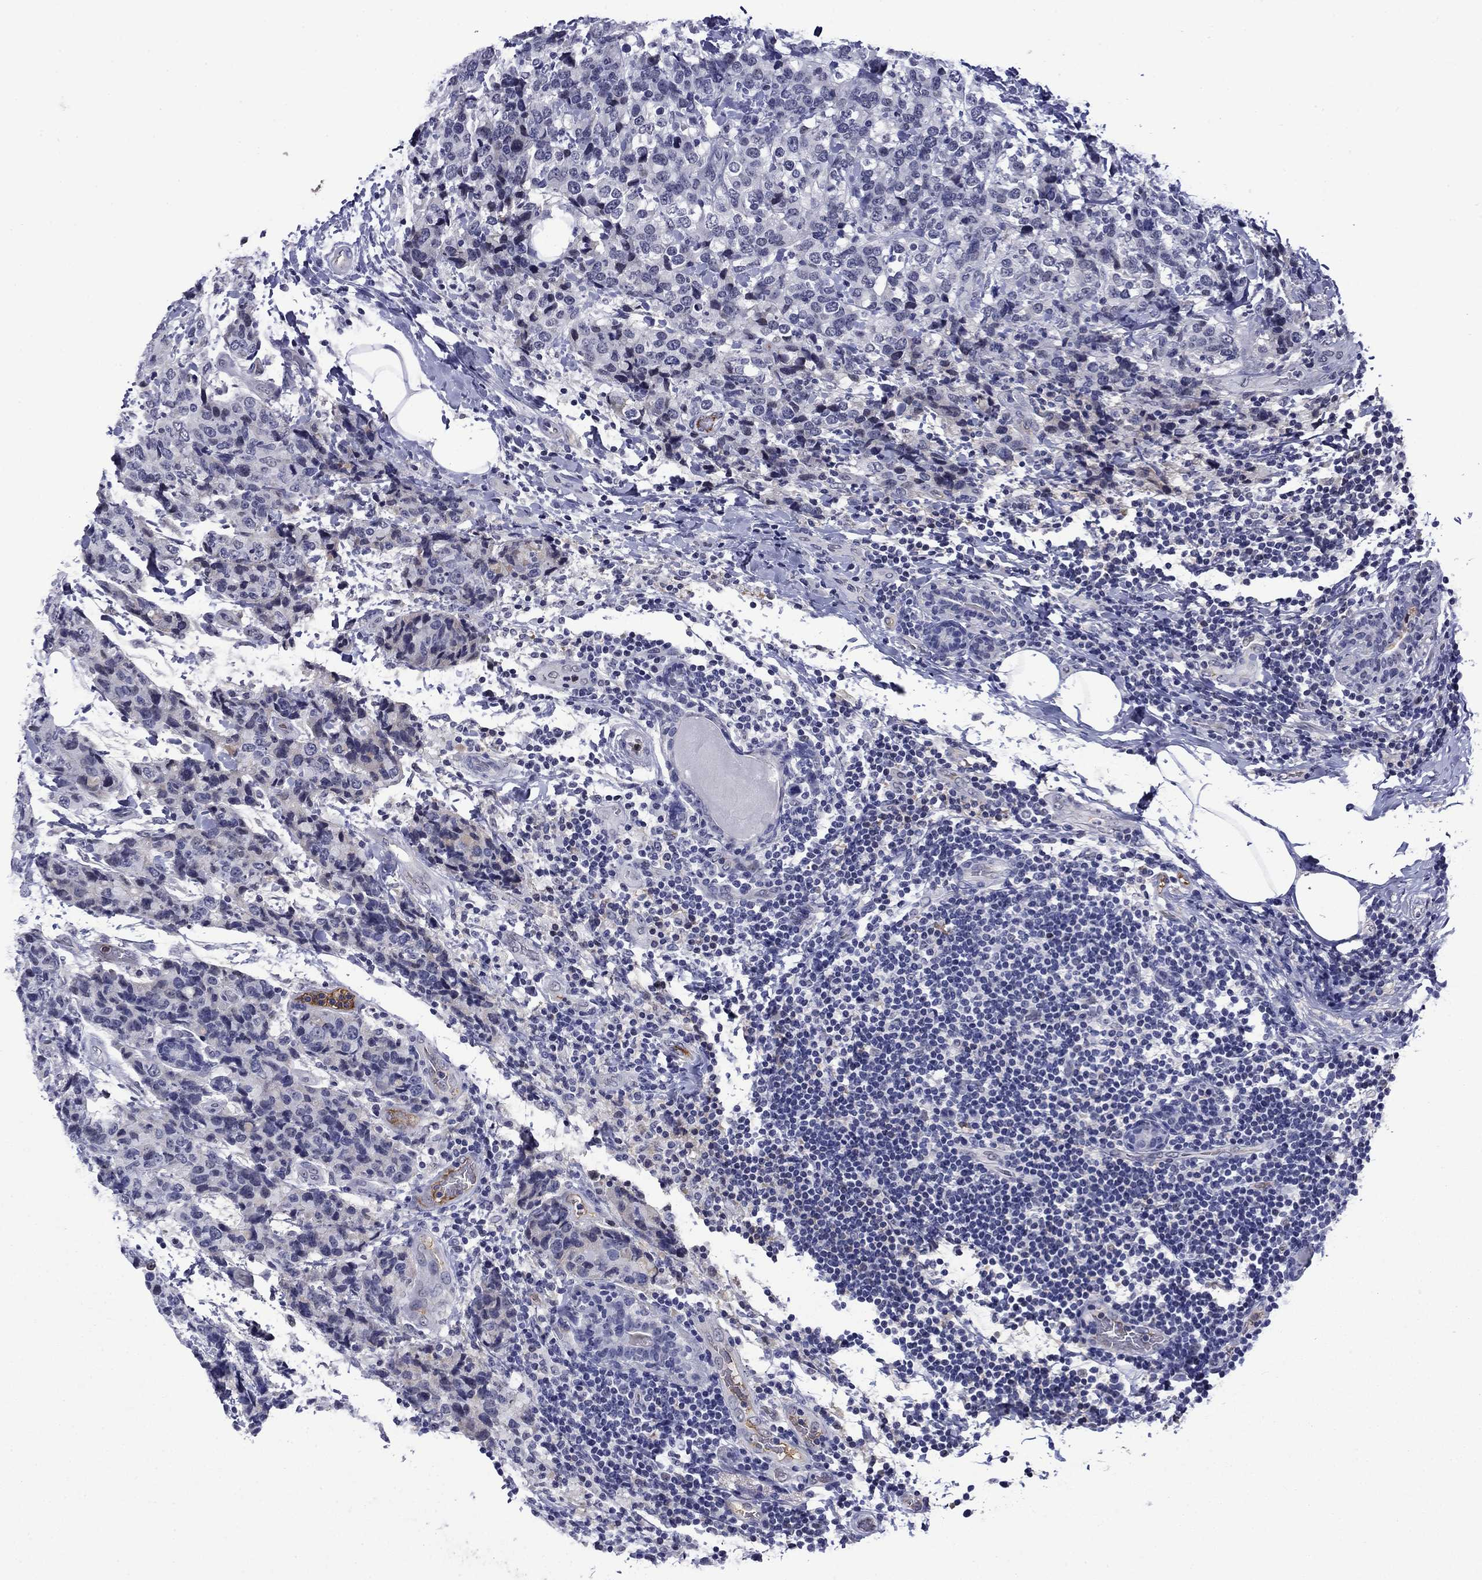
{"staining": {"intensity": "negative", "quantity": "none", "location": "none"}, "tissue": "breast cancer", "cell_type": "Tumor cells", "image_type": "cancer", "snomed": [{"axis": "morphology", "description": "Lobular carcinoma"}, {"axis": "topography", "description": "Breast"}], "caption": "There is no significant positivity in tumor cells of breast cancer (lobular carcinoma). (Stains: DAB immunohistochemistry with hematoxylin counter stain, Microscopy: brightfield microscopy at high magnification).", "gene": "APOA2", "patient": {"sex": "female", "age": 59}}